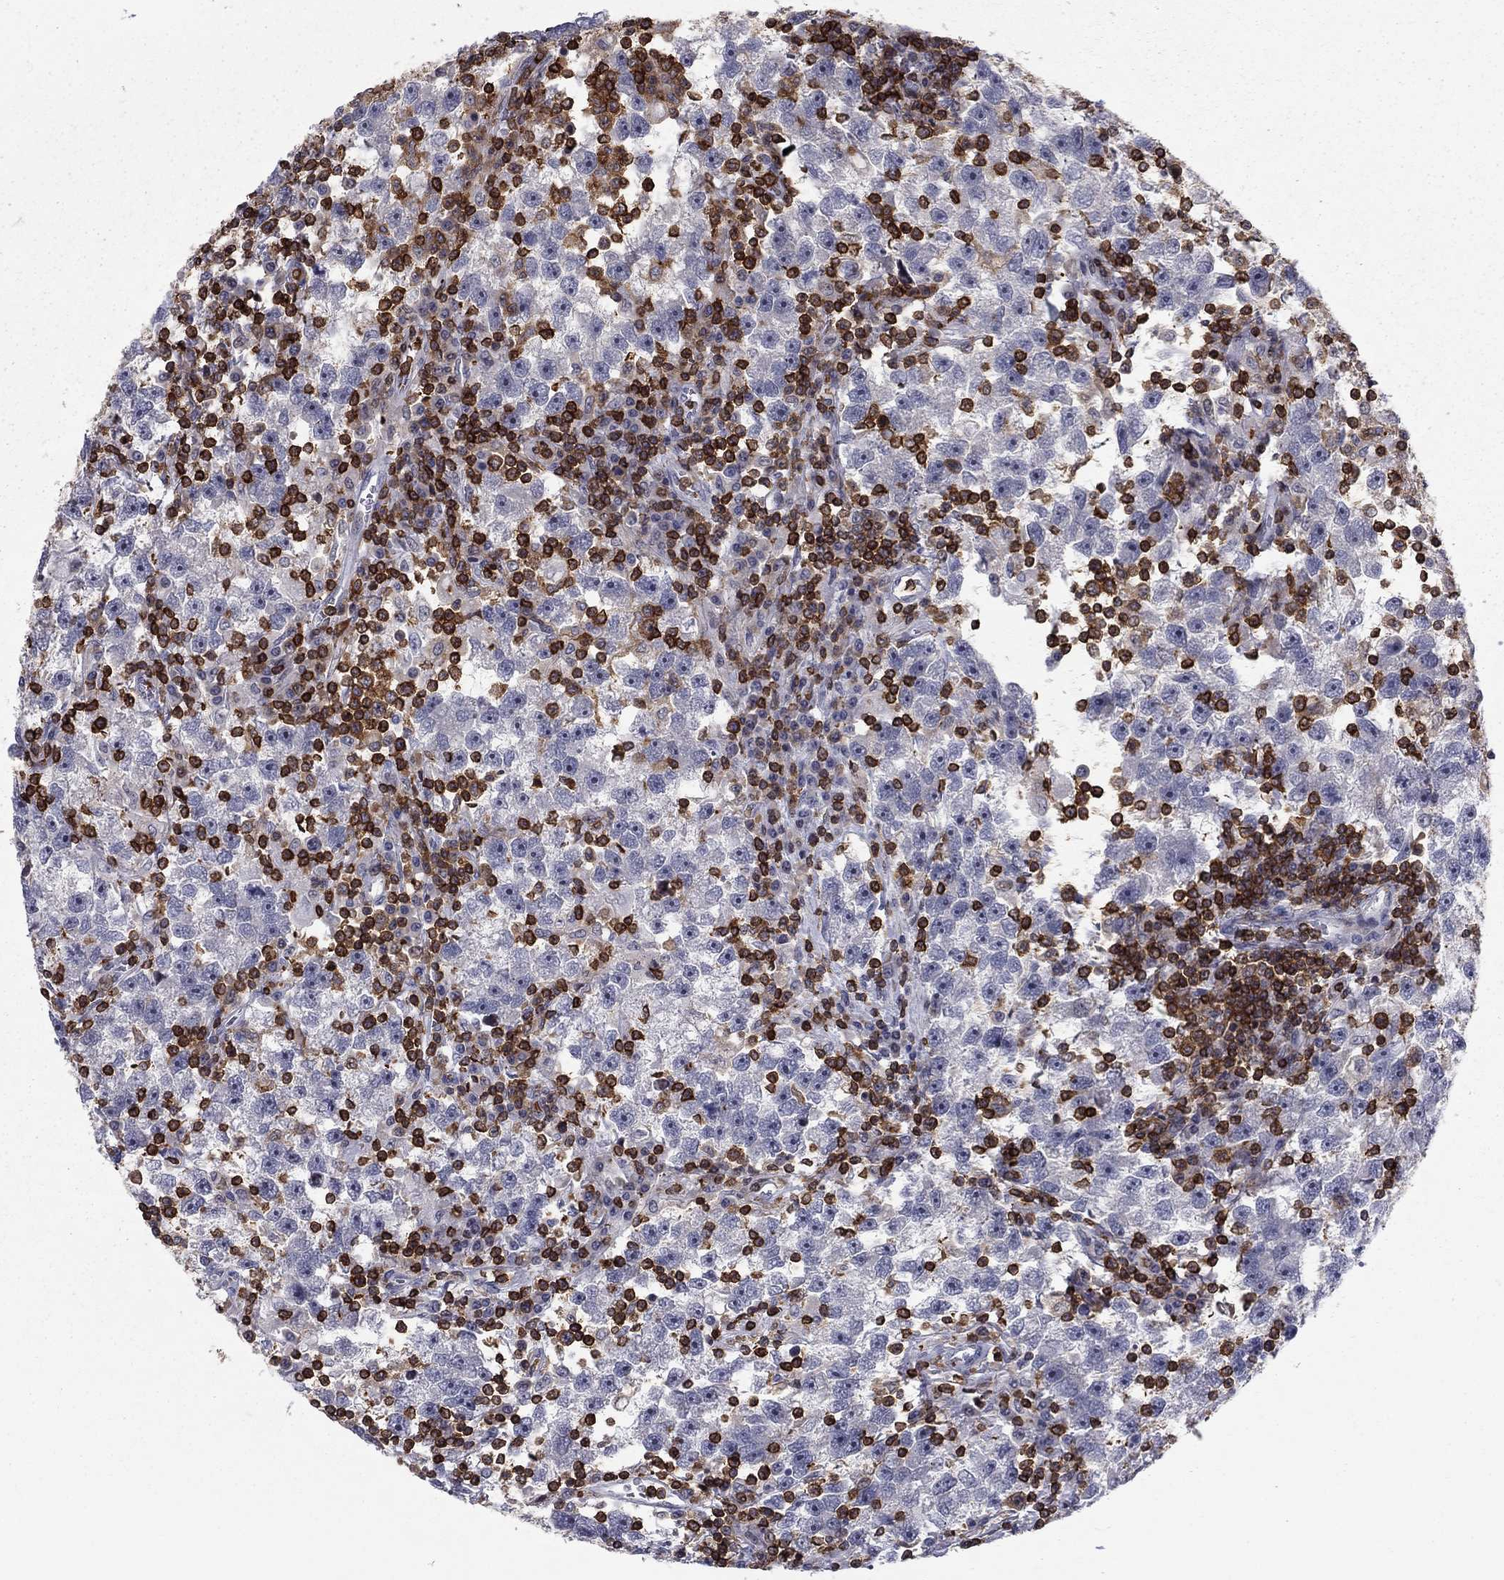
{"staining": {"intensity": "negative", "quantity": "none", "location": "none"}, "tissue": "testis cancer", "cell_type": "Tumor cells", "image_type": "cancer", "snomed": [{"axis": "morphology", "description": "Seminoma, NOS"}, {"axis": "topography", "description": "Testis"}], "caption": "IHC micrograph of neoplastic tissue: testis cancer (seminoma) stained with DAB shows no significant protein positivity in tumor cells.", "gene": "ARHGAP27", "patient": {"sex": "male", "age": 47}}